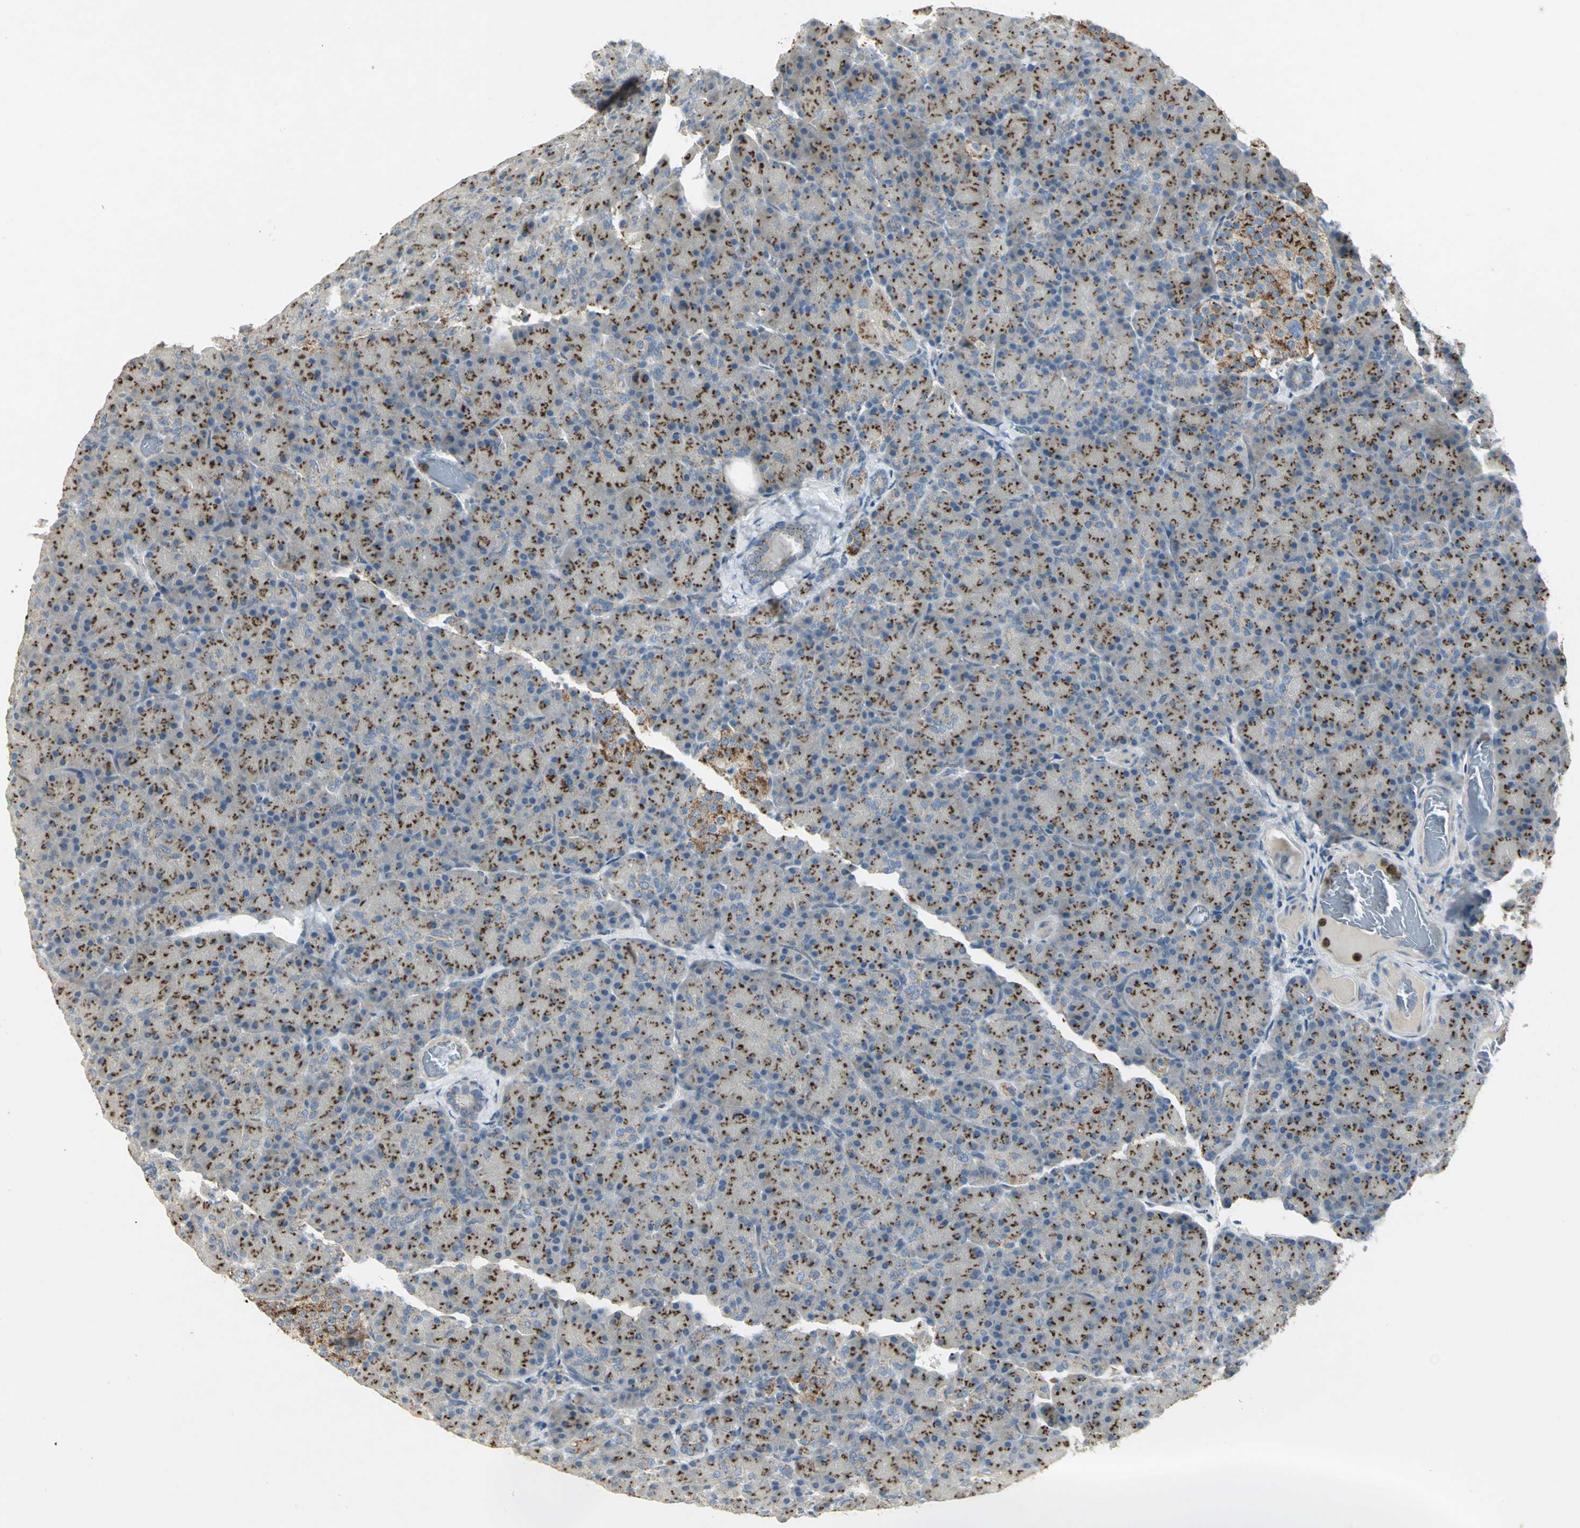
{"staining": {"intensity": "strong", "quantity": ">75%", "location": "cytoplasmic/membranous"}, "tissue": "pancreas", "cell_type": "Exocrine glandular cells", "image_type": "normal", "snomed": [{"axis": "morphology", "description": "Normal tissue, NOS"}, {"axis": "topography", "description": "Pancreas"}], "caption": "DAB immunohistochemical staining of unremarkable pancreas demonstrates strong cytoplasmic/membranous protein expression in about >75% of exocrine glandular cells.", "gene": "TM9SF2", "patient": {"sex": "female", "age": 43}}